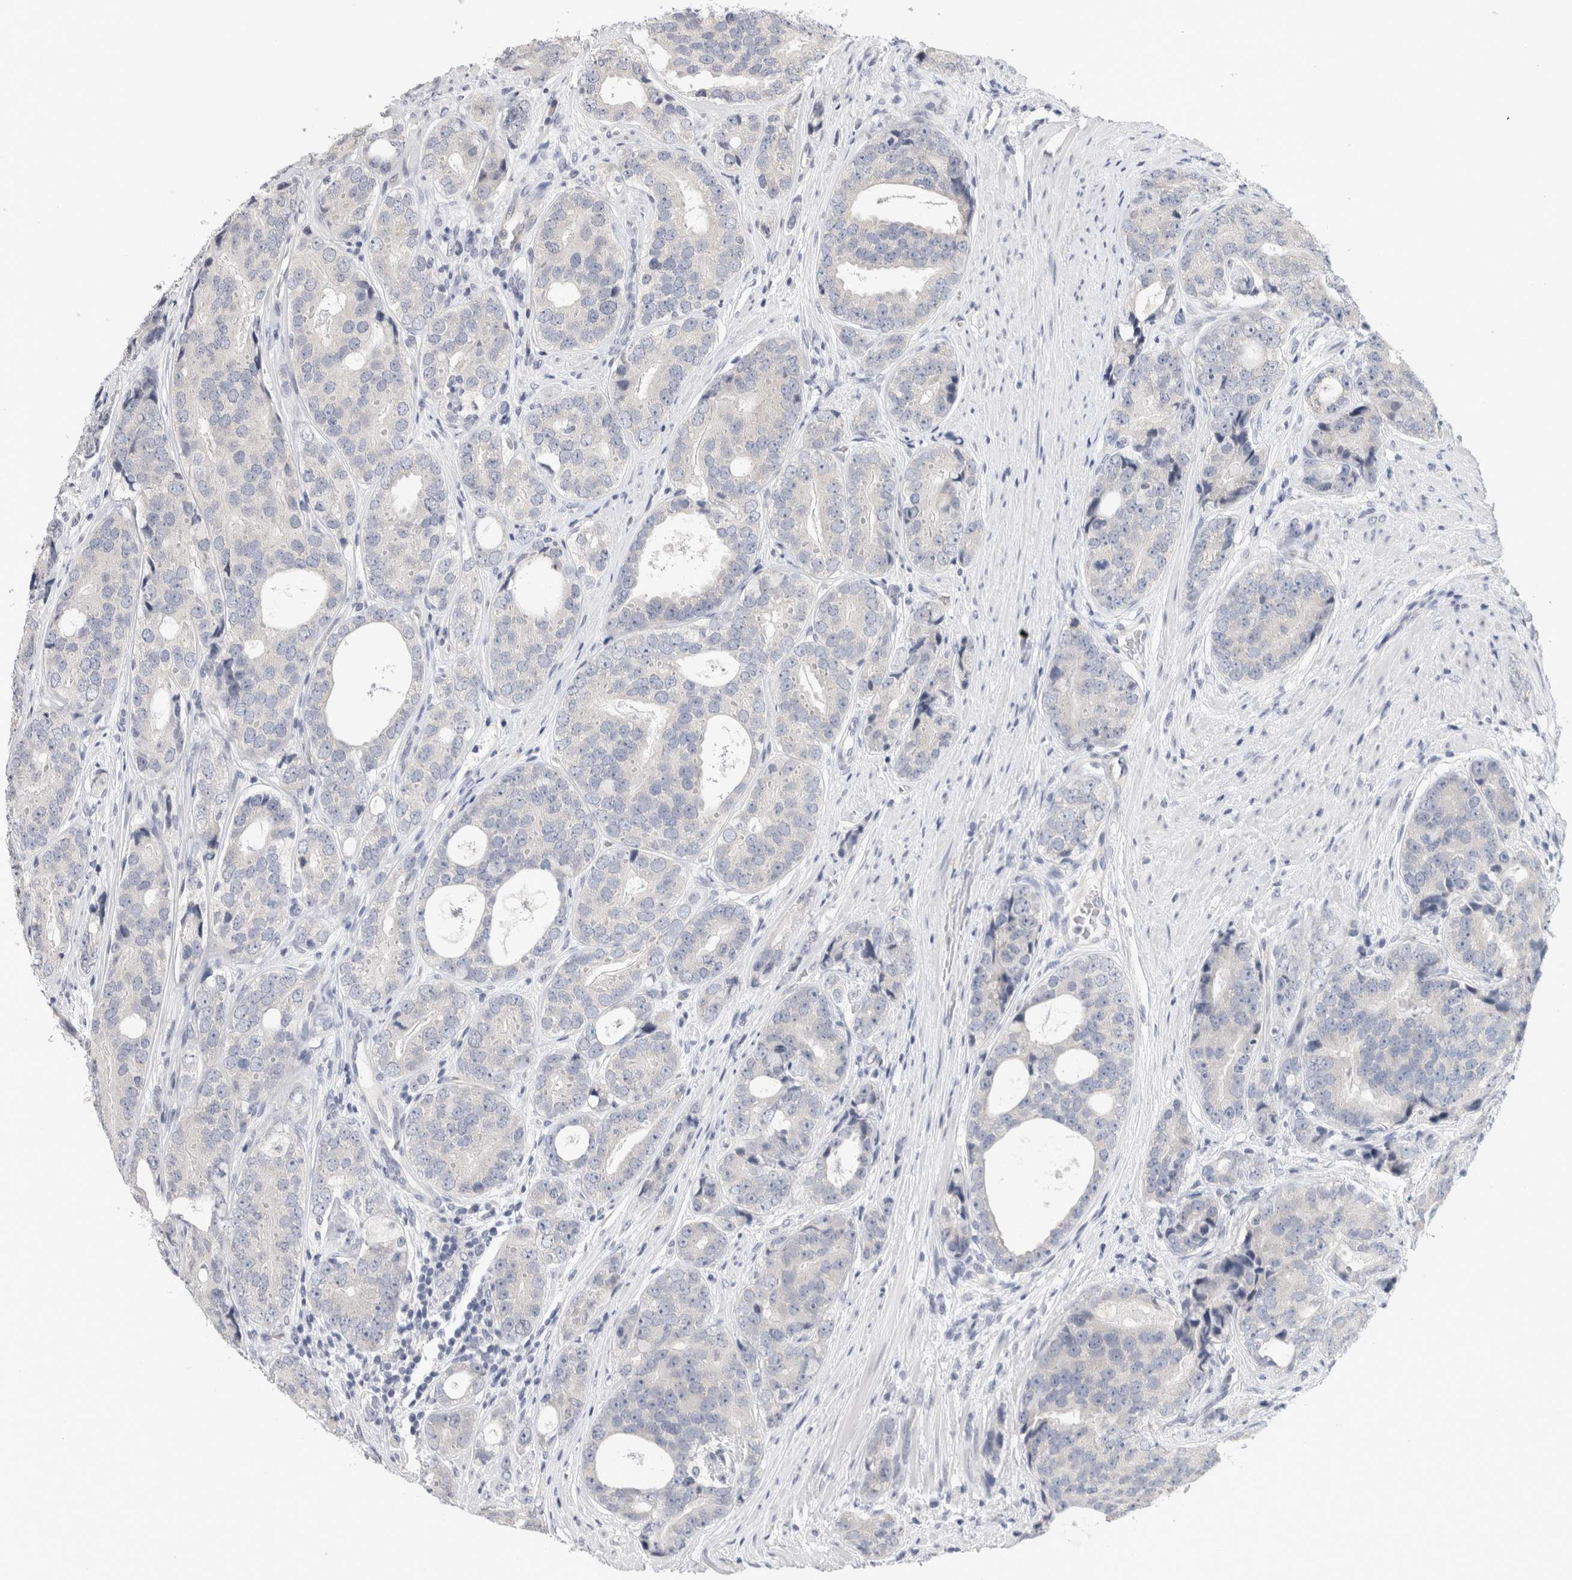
{"staining": {"intensity": "negative", "quantity": "none", "location": "none"}, "tissue": "prostate cancer", "cell_type": "Tumor cells", "image_type": "cancer", "snomed": [{"axis": "morphology", "description": "Adenocarcinoma, High grade"}, {"axis": "topography", "description": "Prostate"}], "caption": "Immunohistochemical staining of prostate cancer exhibits no significant positivity in tumor cells.", "gene": "TONSL", "patient": {"sex": "male", "age": 56}}